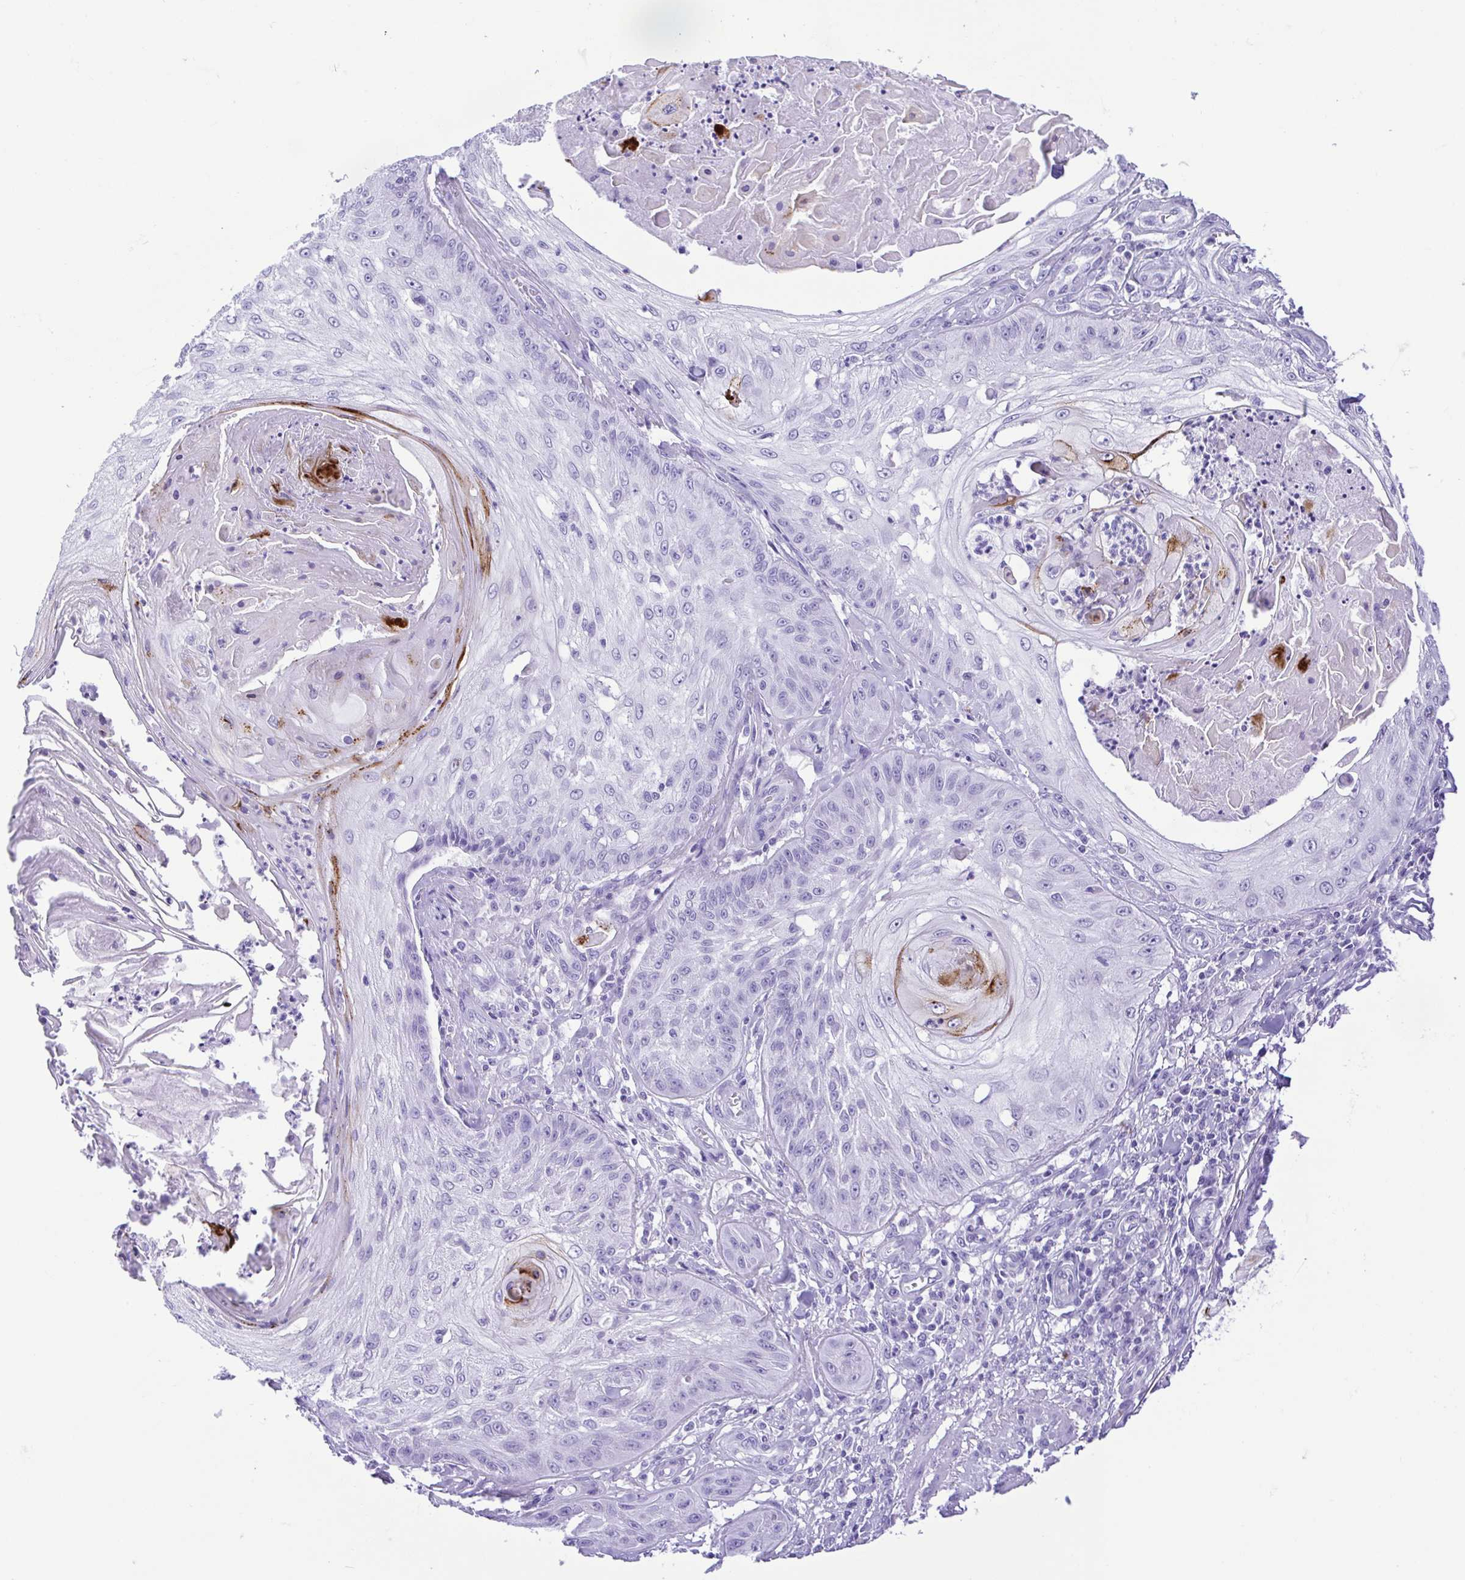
{"staining": {"intensity": "strong", "quantity": "<25%", "location": "cytoplasmic/membranous"}, "tissue": "skin cancer", "cell_type": "Tumor cells", "image_type": "cancer", "snomed": [{"axis": "morphology", "description": "Squamous cell carcinoma, NOS"}, {"axis": "topography", "description": "Skin"}], "caption": "Strong cytoplasmic/membranous staining is present in about <25% of tumor cells in skin squamous cell carcinoma.", "gene": "CDSN", "patient": {"sex": "male", "age": 70}}